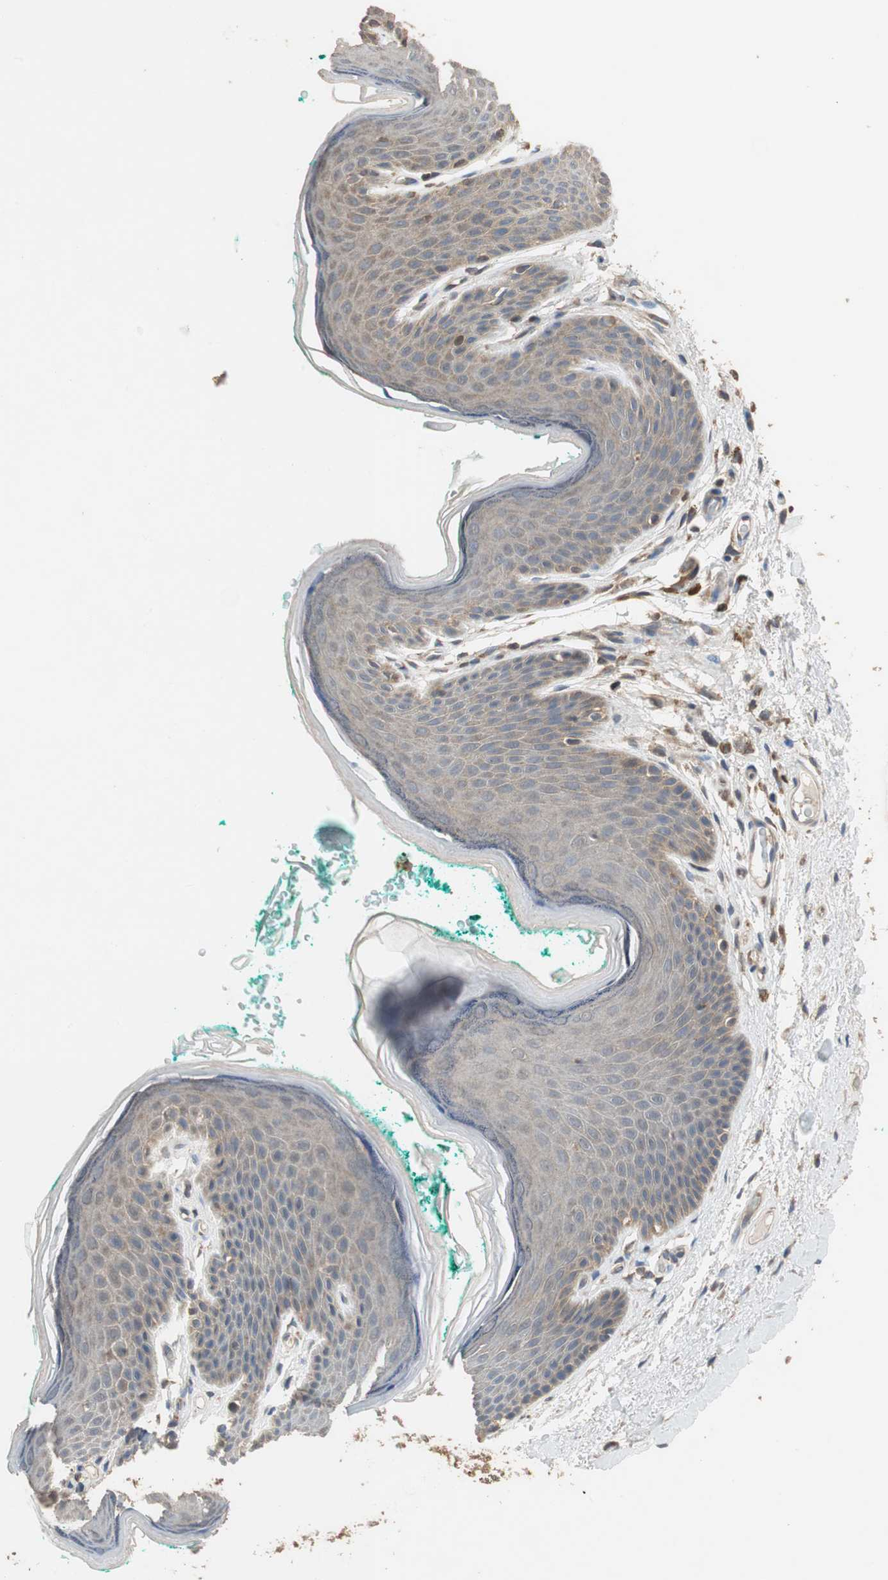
{"staining": {"intensity": "weak", "quantity": "25%-75%", "location": "cytoplasmic/membranous"}, "tissue": "skin", "cell_type": "Epidermal cells", "image_type": "normal", "snomed": [{"axis": "morphology", "description": "Normal tissue, NOS"}, {"axis": "topography", "description": "Anal"}], "caption": "The histopathology image demonstrates immunohistochemical staining of normal skin. There is weak cytoplasmic/membranous positivity is appreciated in about 25%-75% of epidermal cells.", "gene": "MAP4K2", "patient": {"sex": "male", "age": 74}}